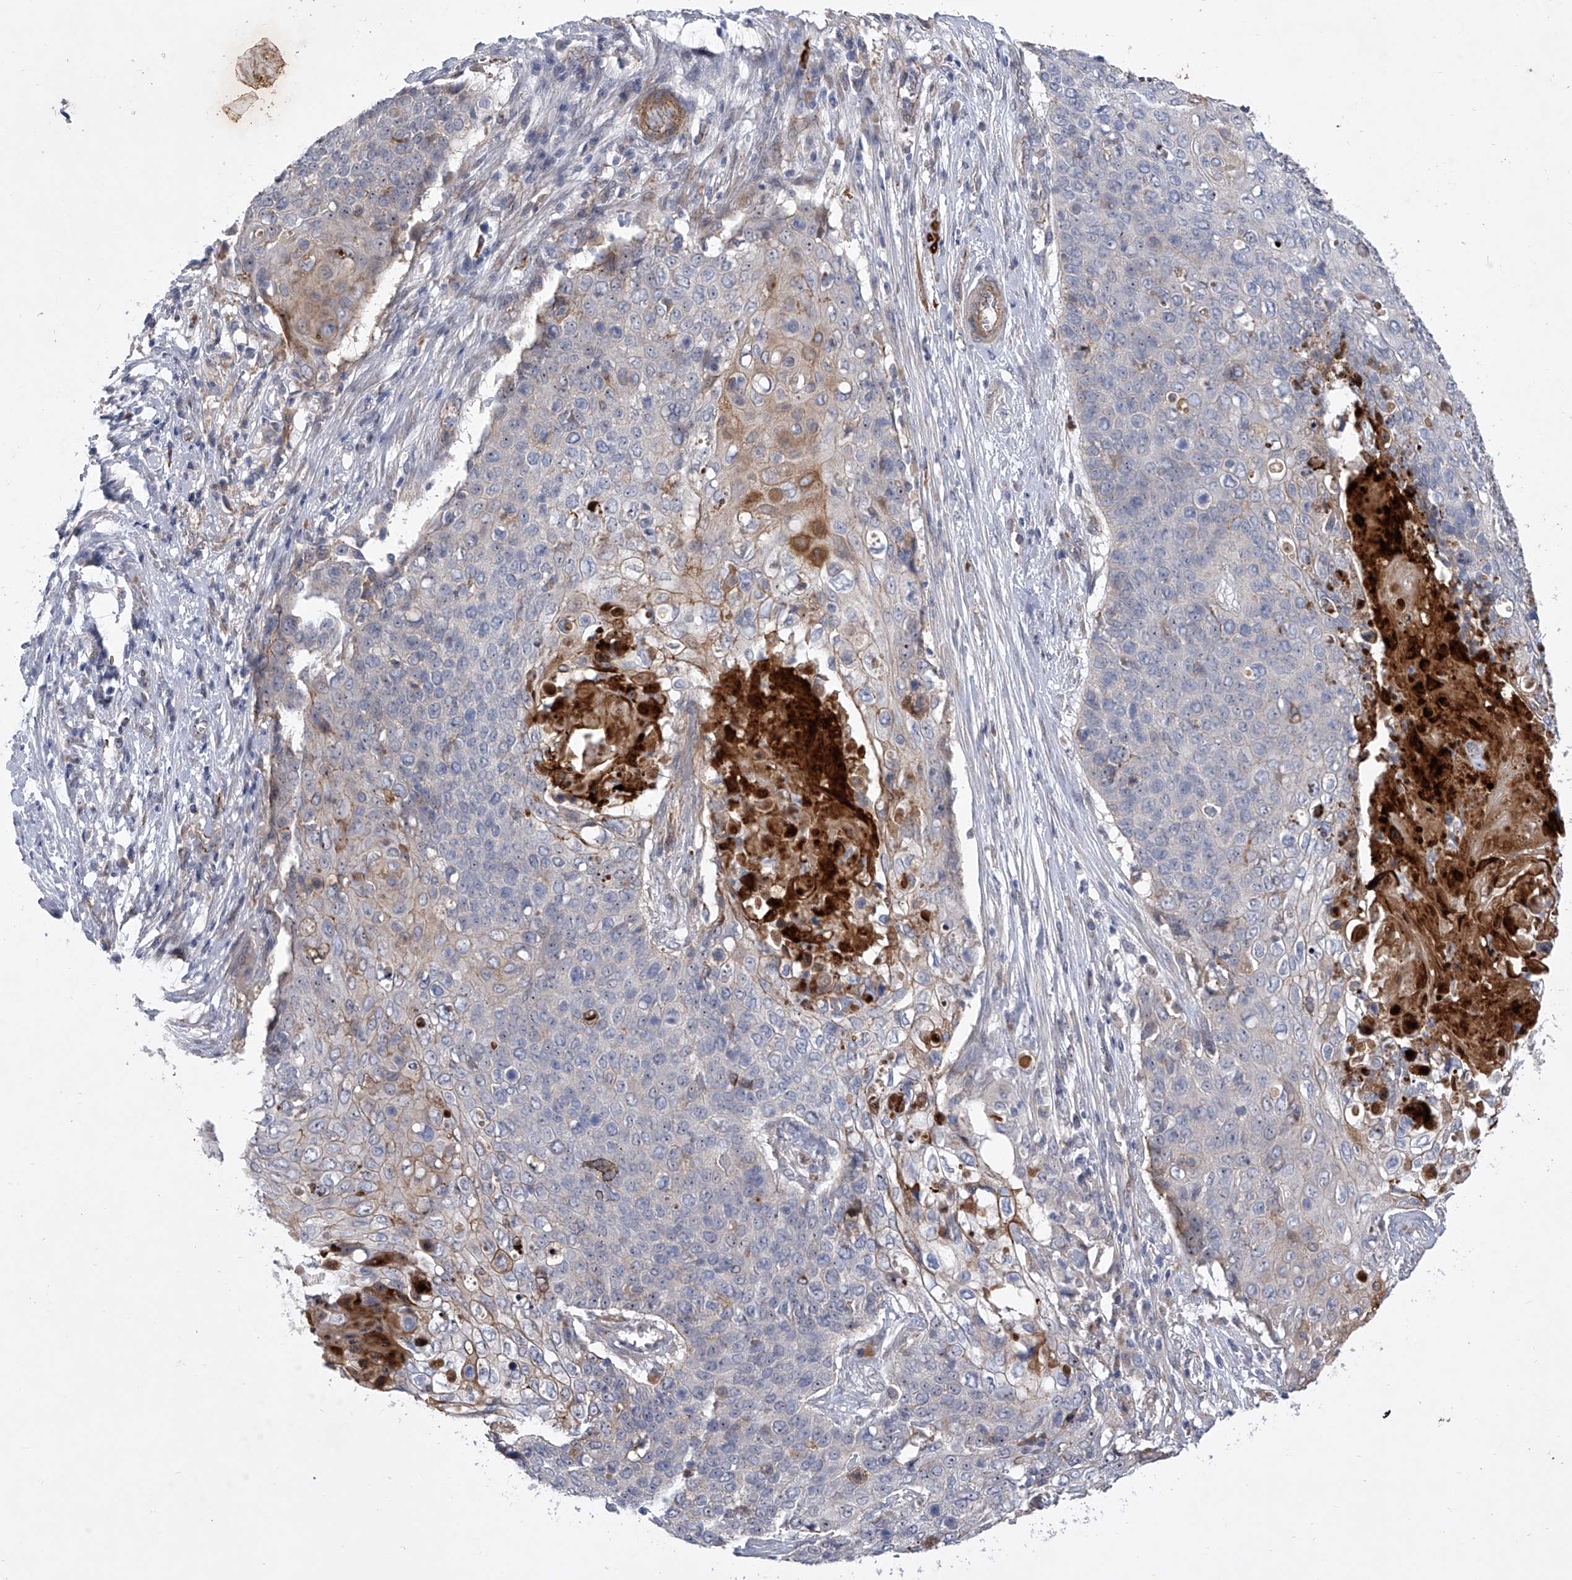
{"staining": {"intensity": "moderate", "quantity": "<25%", "location": "cytoplasmic/membranous"}, "tissue": "cervical cancer", "cell_type": "Tumor cells", "image_type": "cancer", "snomed": [{"axis": "morphology", "description": "Squamous cell carcinoma, NOS"}, {"axis": "topography", "description": "Cervix"}], "caption": "A high-resolution micrograph shows immunohistochemistry staining of cervical squamous cell carcinoma, which exhibits moderate cytoplasmic/membranous expression in about <25% of tumor cells.", "gene": "MINDY4", "patient": {"sex": "female", "age": 39}}